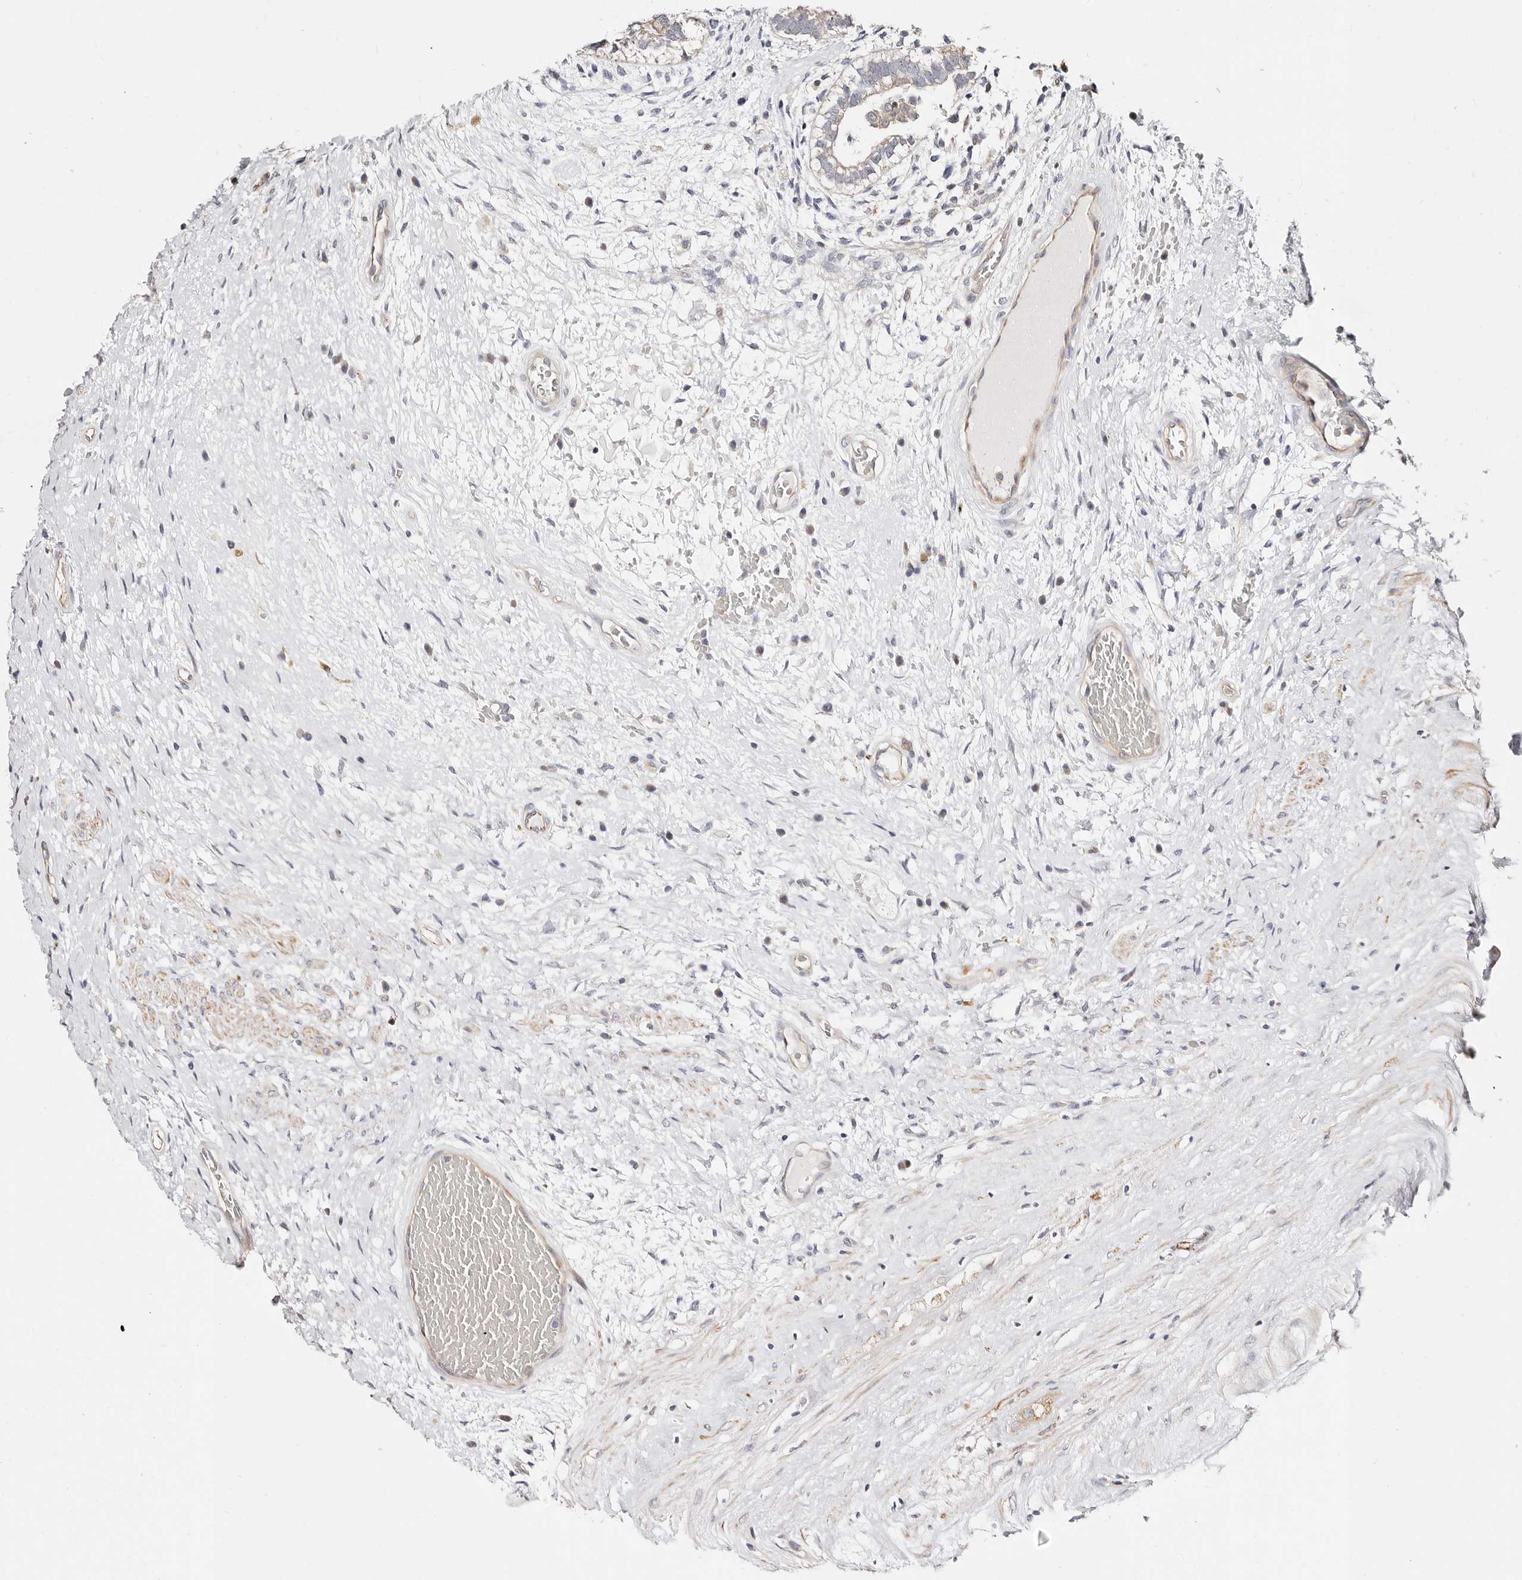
{"staining": {"intensity": "weak", "quantity": "<25%", "location": "cytoplasmic/membranous"}, "tissue": "testis cancer", "cell_type": "Tumor cells", "image_type": "cancer", "snomed": [{"axis": "morphology", "description": "Carcinoma, Embryonal, NOS"}, {"axis": "topography", "description": "Testis"}], "caption": "The histopathology image displays no significant expression in tumor cells of testis embryonal carcinoma. (Immunohistochemistry (ihc), brightfield microscopy, high magnification).", "gene": "MAPK1", "patient": {"sex": "male", "age": 26}}